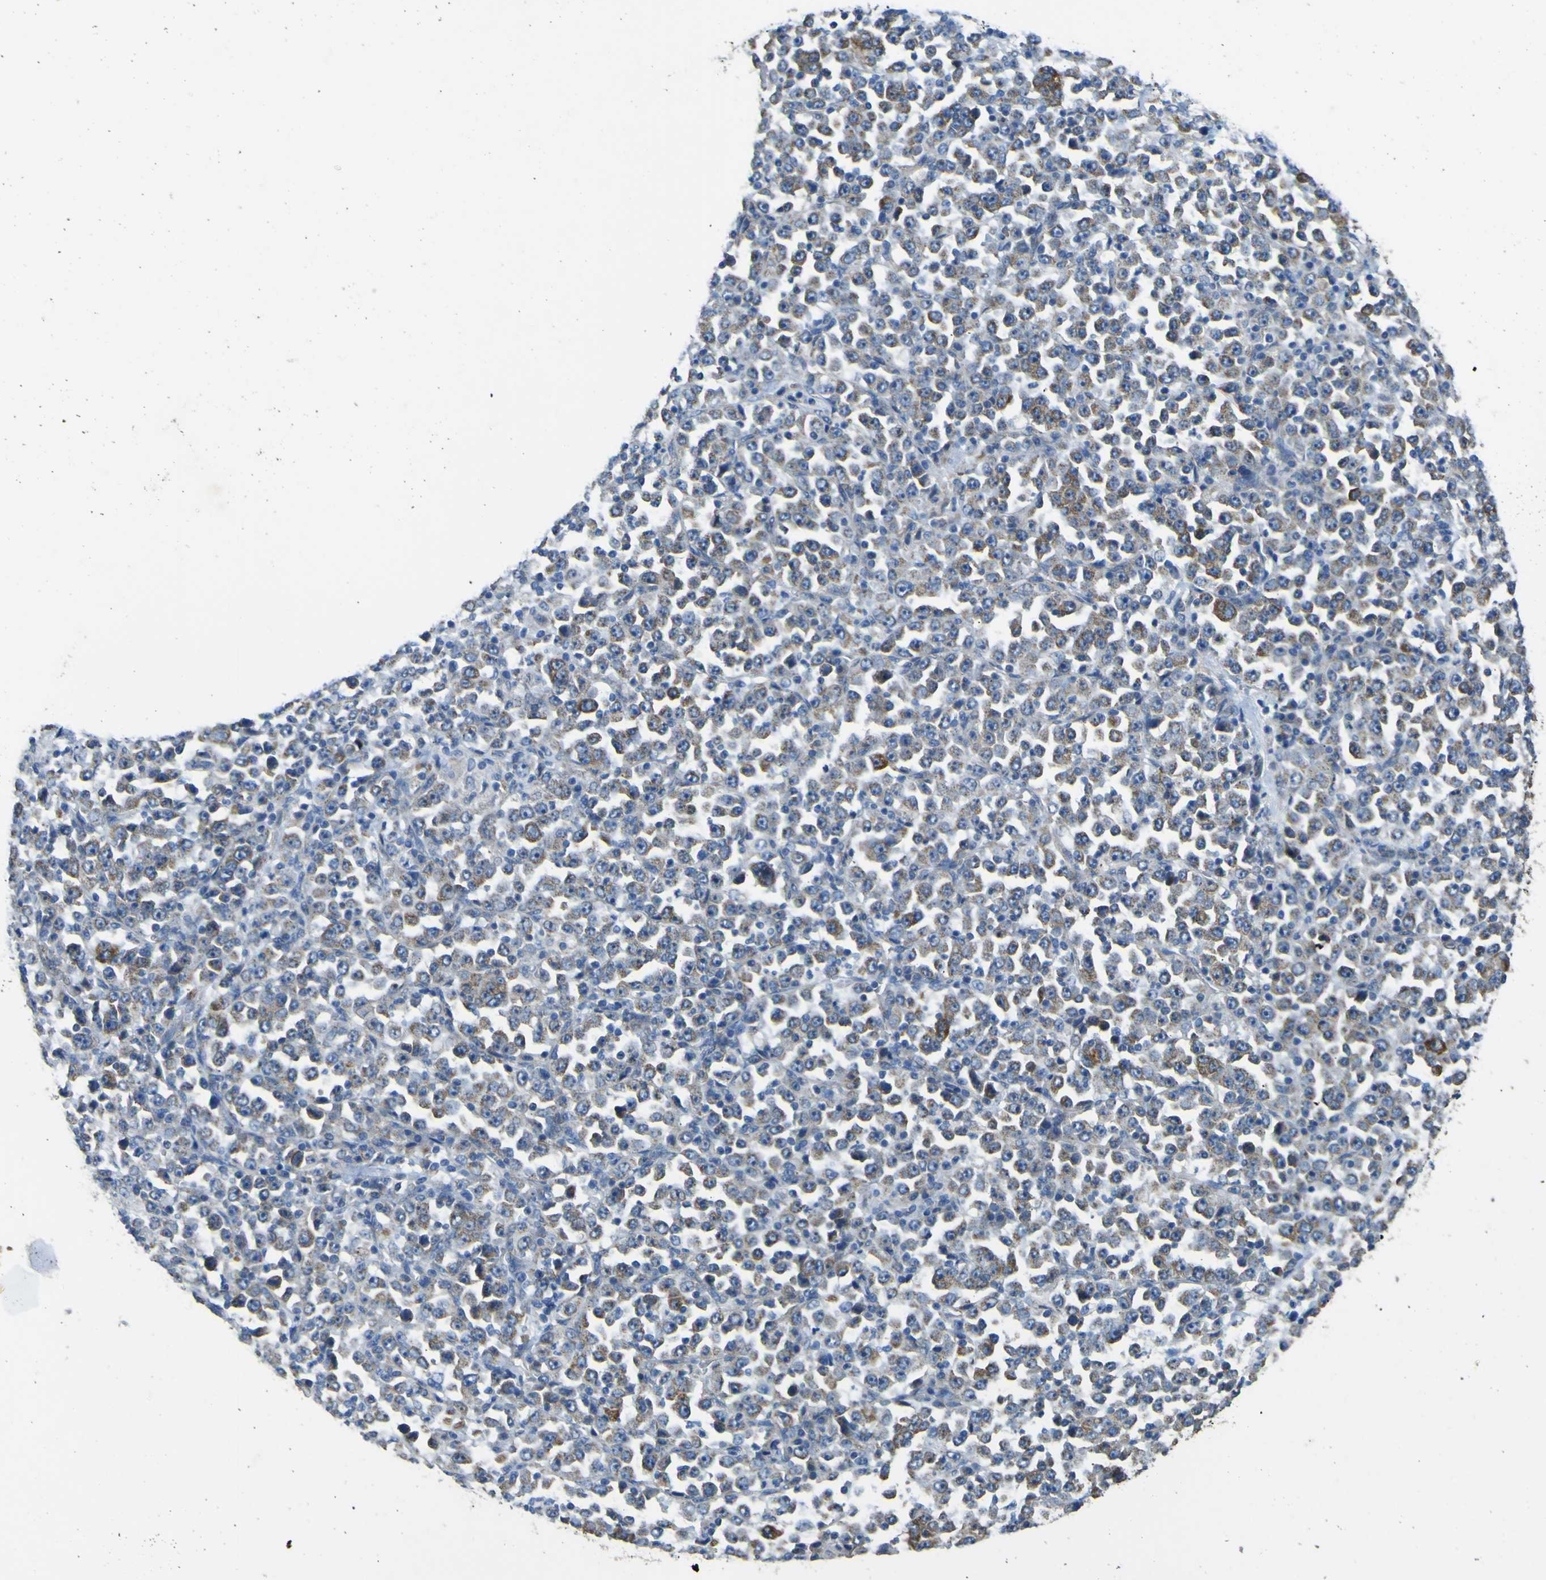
{"staining": {"intensity": "moderate", "quantity": "<25%", "location": "cytoplasmic/membranous"}, "tissue": "stomach cancer", "cell_type": "Tumor cells", "image_type": "cancer", "snomed": [{"axis": "morphology", "description": "Normal tissue, NOS"}, {"axis": "morphology", "description": "Adenocarcinoma, NOS"}, {"axis": "topography", "description": "Stomach, upper"}, {"axis": "topography", "description": "Stomach"}], "caption": "The immunohistochemical stain highlights moderate cytoplasmic/membranous staining in tumor cells of adenocarcinoma (stomach) tissue. (Stains: DAB in brown, nuclei in blue, Microscopy: brightfield microscopy at high magnification).", "gene": "ALDH18A1", "patient": {"sex": "male", "age": 59}}